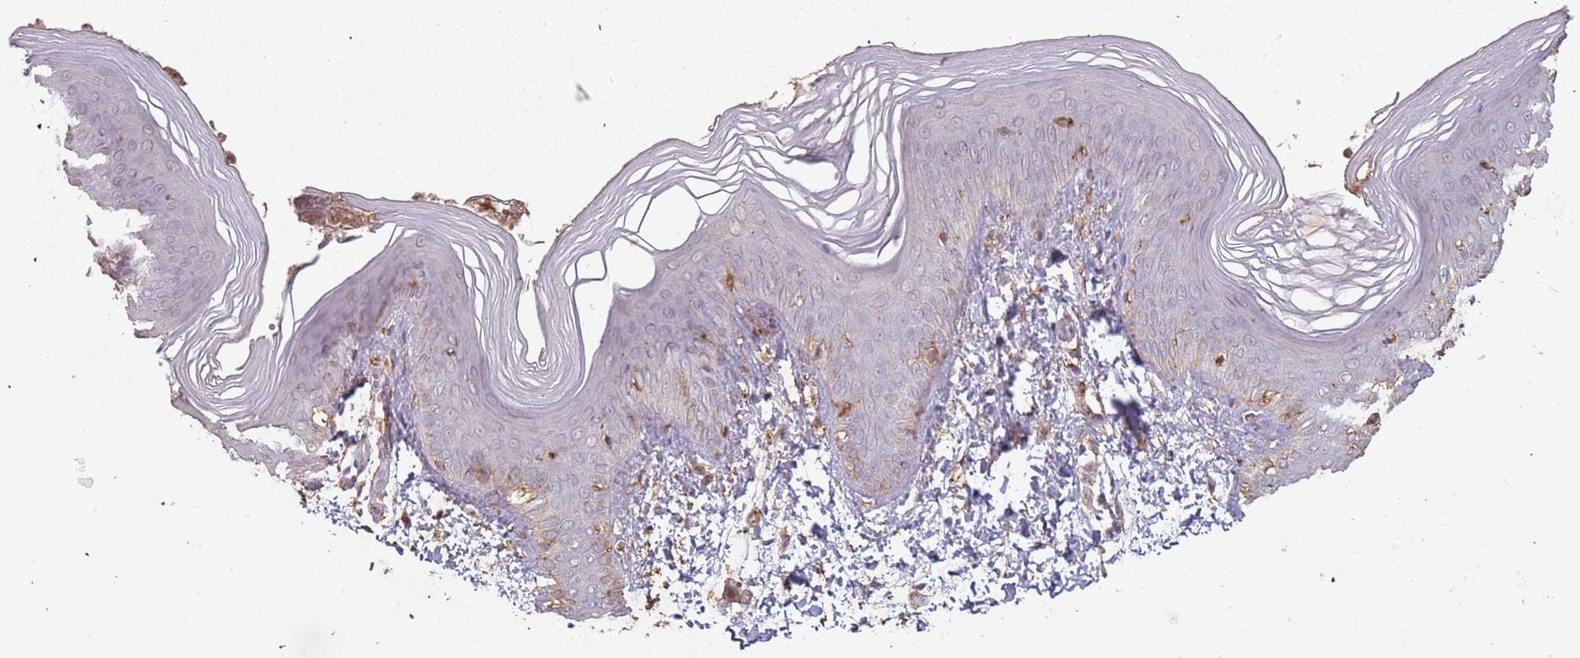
{"staining": {"intensity": "negative", "quantity": "none", "location": "none"}, "tissue": "skin", "cell_type": "Epidermal cells", "image_type": "normal", "snomed": [{"axis": "morphology", "description": "Normal tissue, NOS"}, {"axis": "topography", "description": "Anal"}], "caption": "Skin was stained to show a protein in brown. There is no significant positivity in epidermal cells.", "gene": "ATOSB", "patient": {"sex": "female", "age": 40}}